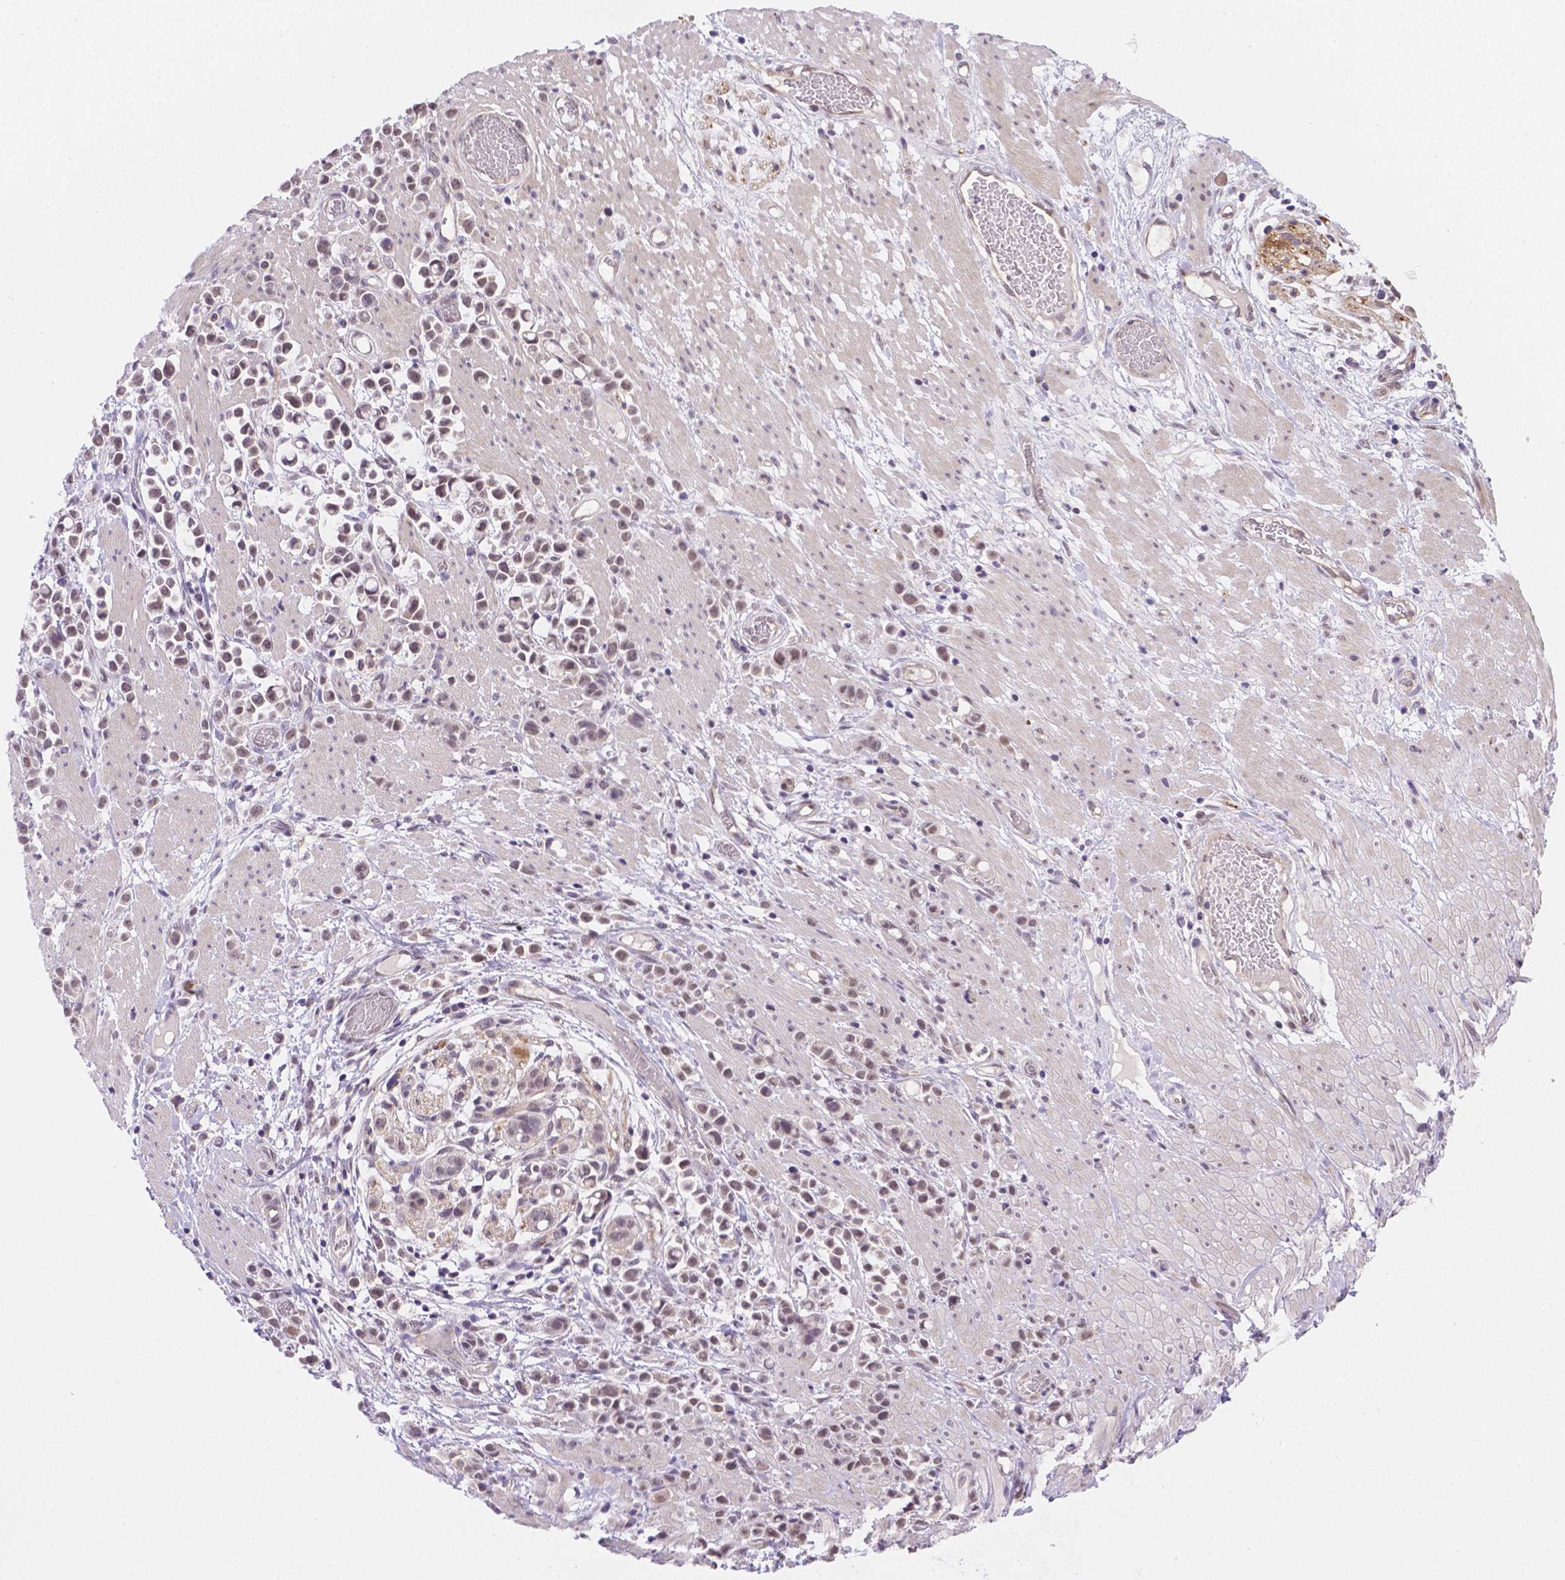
{"staining": {"intensity": "weak", "quantity": ">75%", "location": "nuclear"}, "tissue": "stomach cancer", "cell_type": "Tumor cells", "image_type": "cancer", "snomed": [{"axis": "morphology", "description": "Adenocarcinoma, NOS"}, {"axis": "topography", "description": "Stomach"}], "caption": "IHC histopathology image of stomach cancer (adenocarcinoma) stained for a protein (brown), which demonstrates low levels of weak nuclear positivity in approximately >75% of tumor cells.", "gene": "NXPE2", "patient": {"sex": "male", "age": 82}}